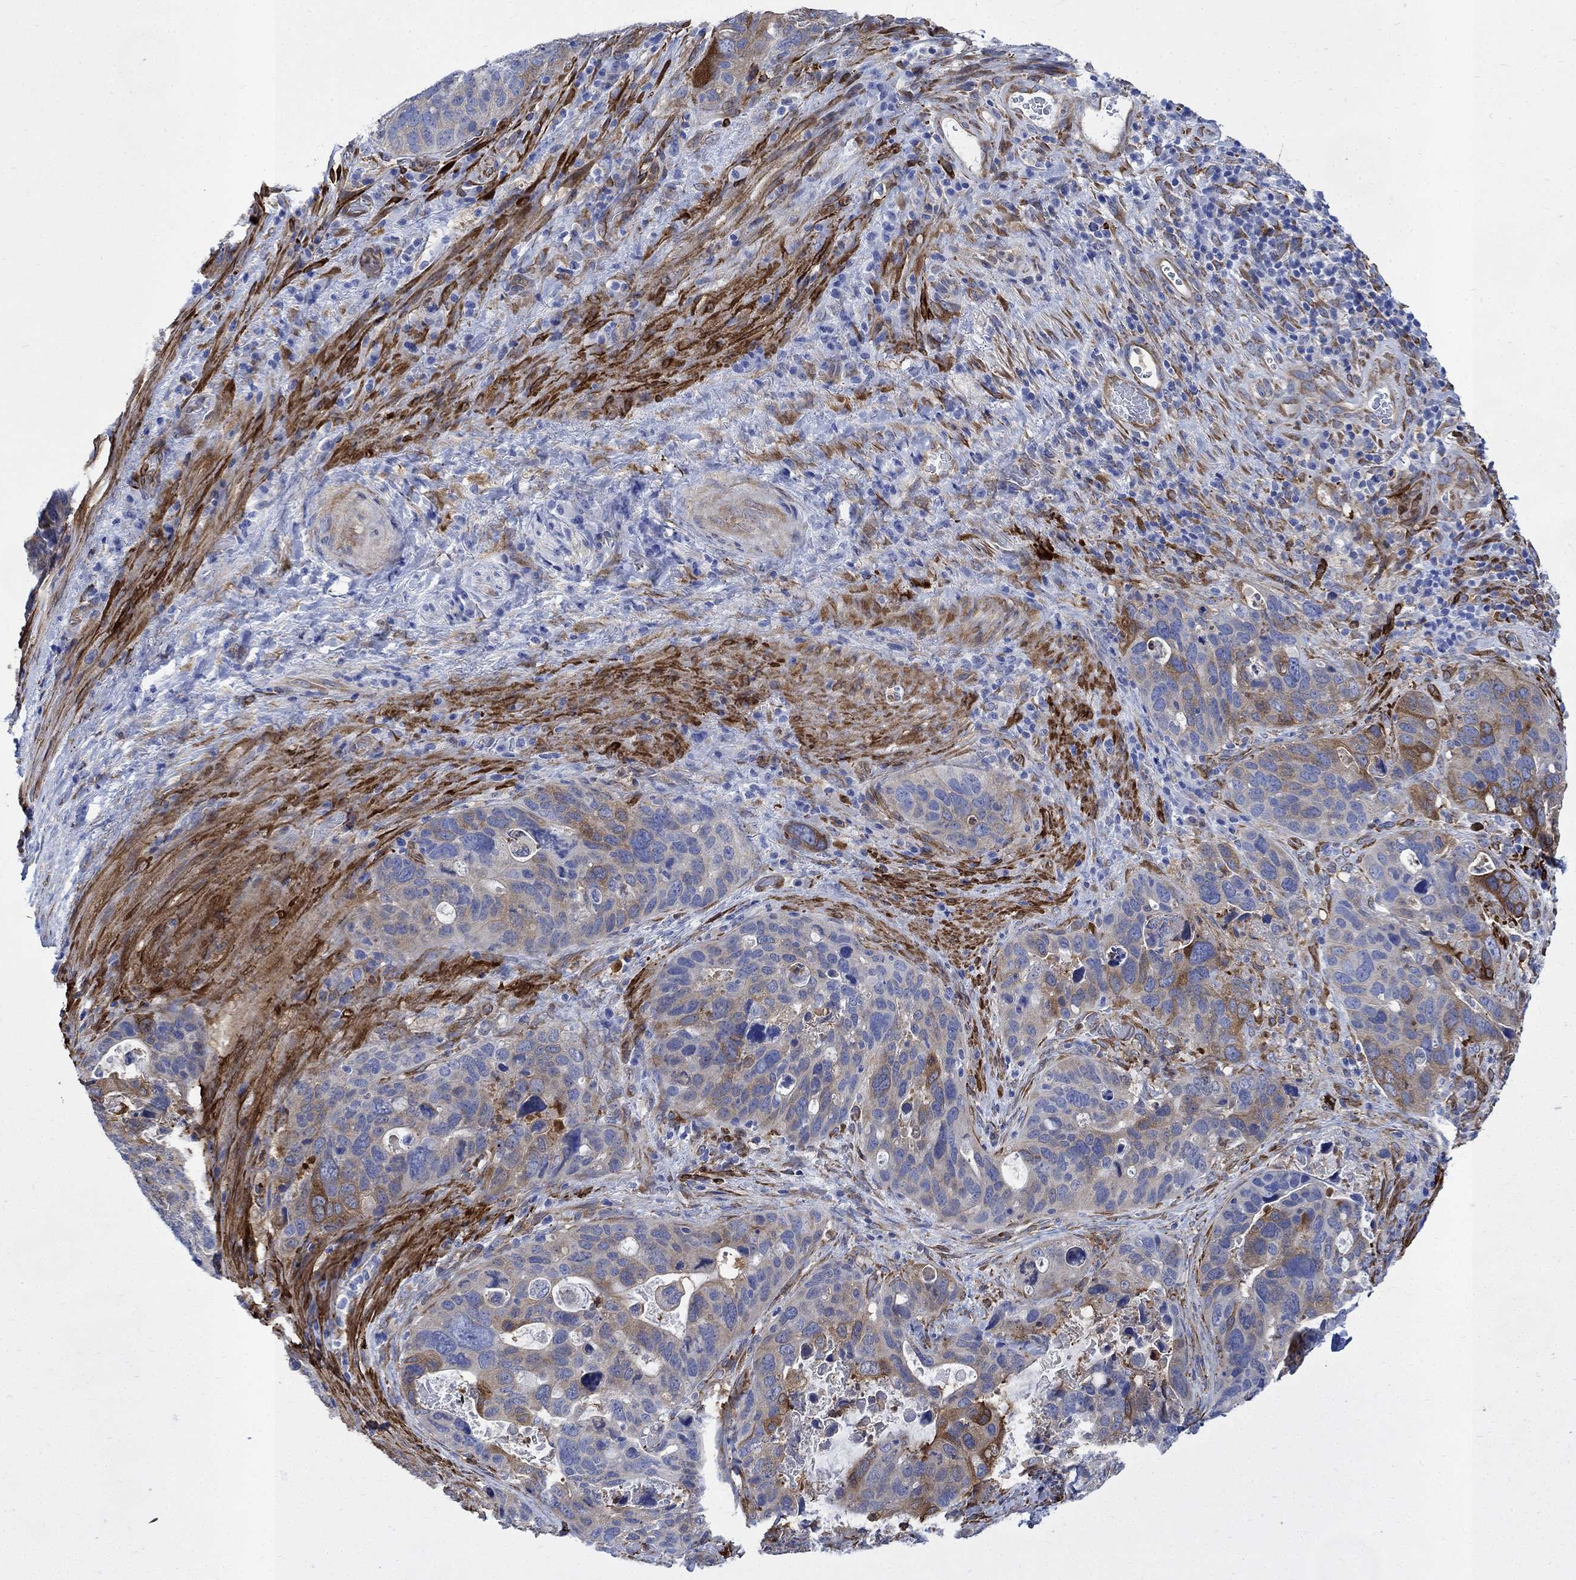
{"staining": {"intensity": "moderate", "quantity": "25%-75%", "location": "cytoplasmic/membranous"}, "tissue": "stomach cancer", "cell_type": "Tumor cells", "image_type": "cancer", "snomed": [{"axis": "morphology", "description": "Adenocarcinoma, NOS"}, {"axis": "topography", "description": "Stomach"}], "caption": "Stomach cancer stained with a brown dye shows moderate cytoplasmic/membranous positive positivity in about 25%-75% of tumor cells.", "gene": "TGM2", "patient": {"sex": "male", "age": 54}}